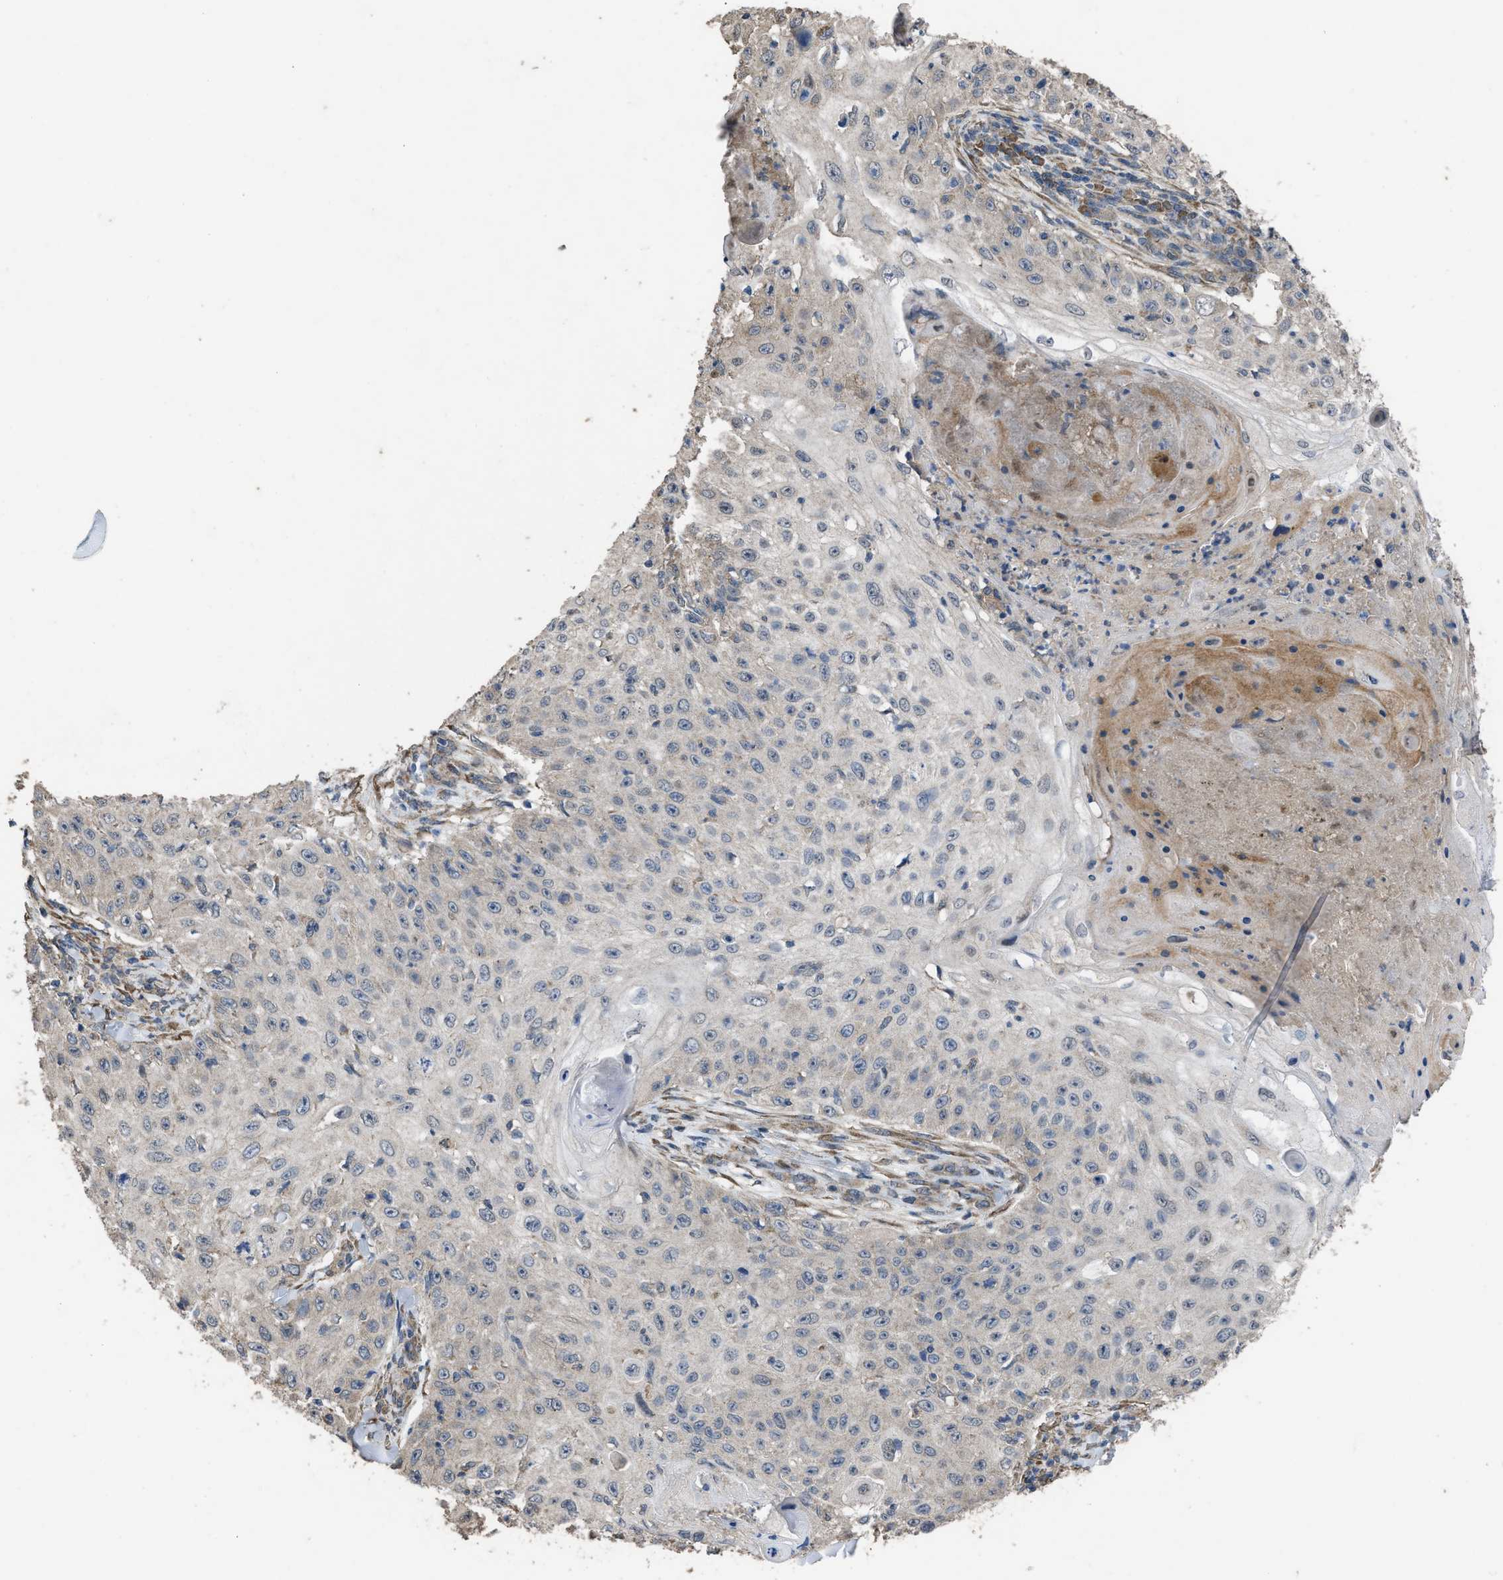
{"staining": {"intensity": "negative", "quantity": "none", "location": "none"}, "tissue": "skin cancer", "cell_type": "Tumor cells", "image_type": "cancer", "snomed": [{"axis": "morphology", "description": "Squamous cell carcinoma, NOS"}, {"axis": "topography", "description": "Skin"}], "caption": "The photomicrograph exhibits no staining of tumor cells in skin cancer (squamous cell carcinoma).", "gene": "ARL6", "patient": {"sex": "male", "age": 86}}